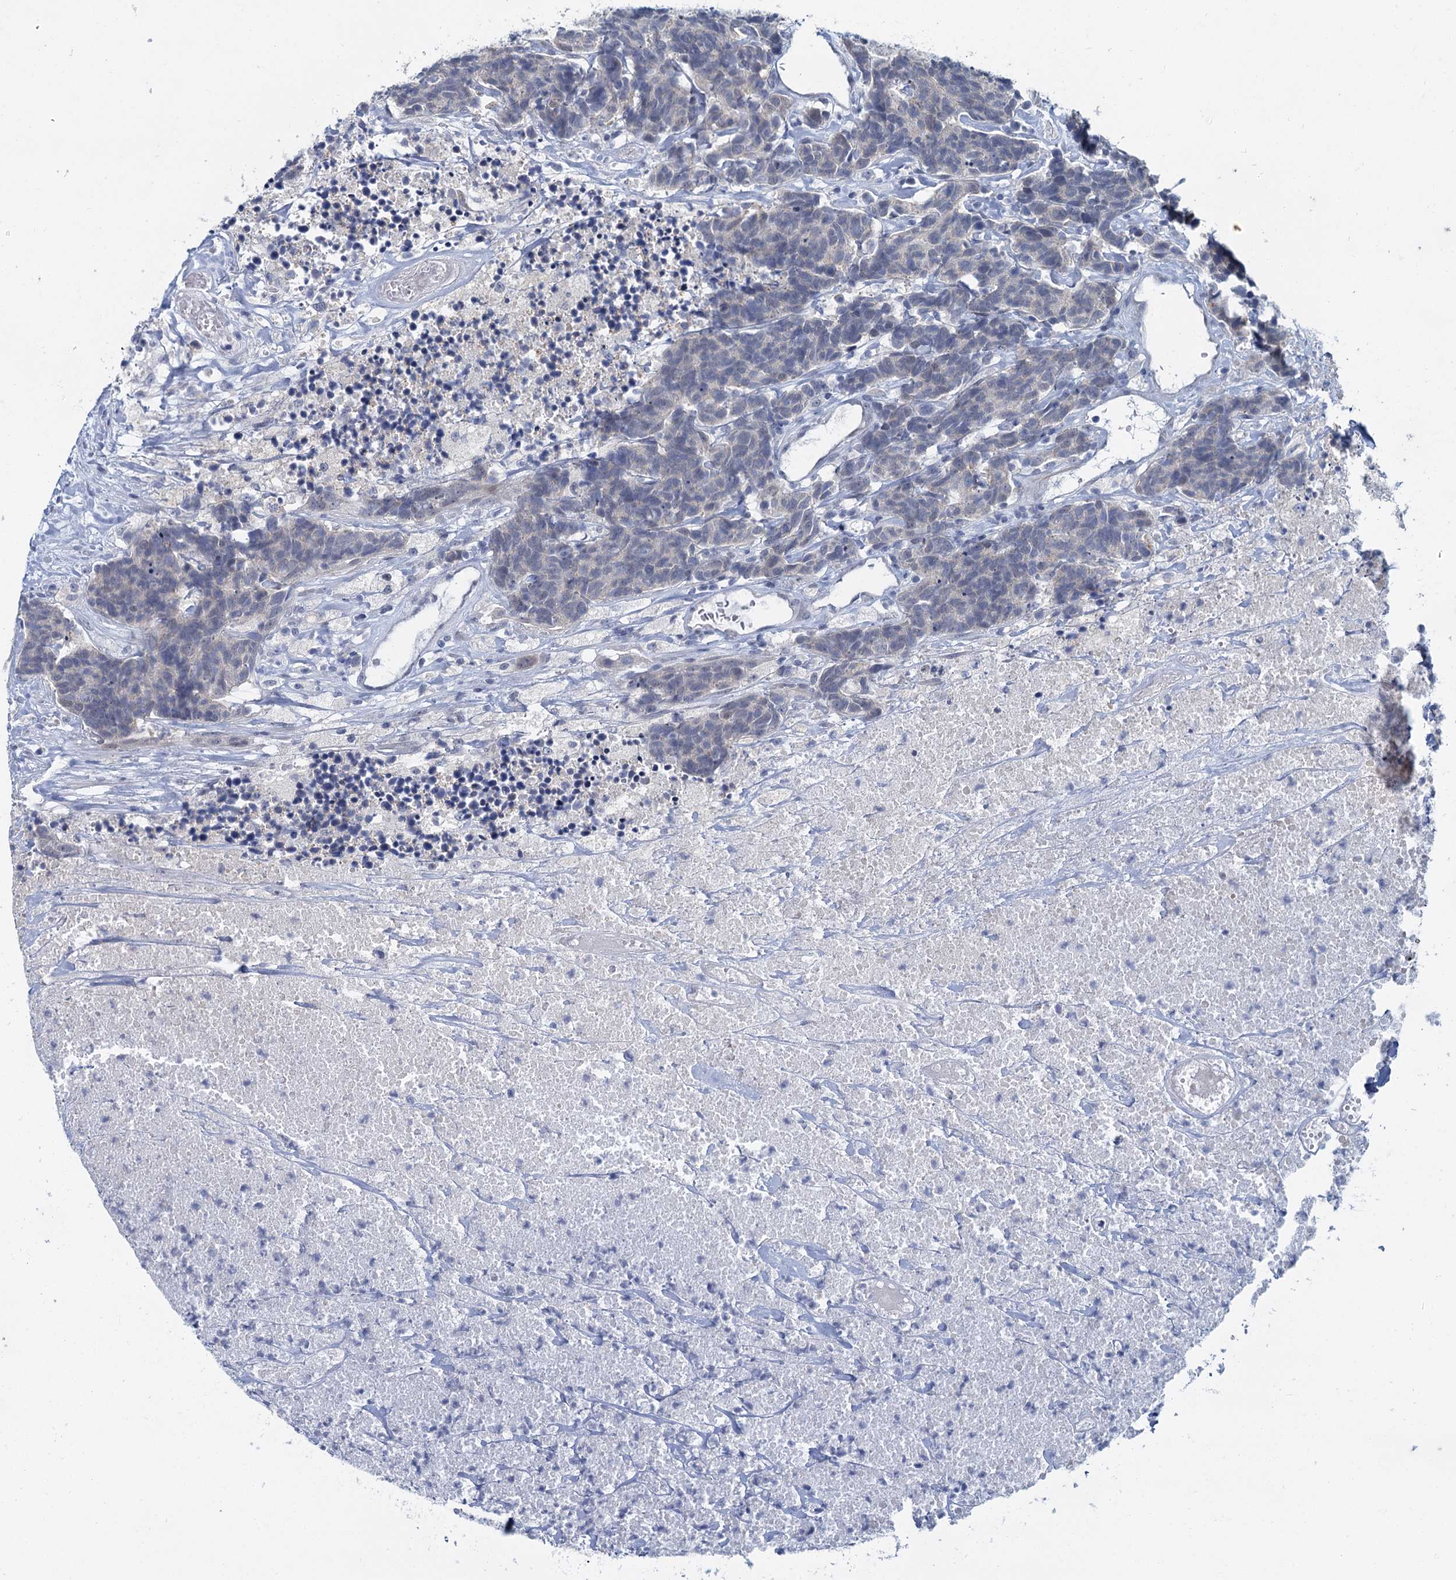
{"staining": {"intensity": "negative", "quantity": "none", "location": "none"}, "tissue": "carcinoid", "cell_type": "Tumor cells", "image_type": "cancer", "snomed": [{"axis": "morphology", "description": "Carcinoma, NOS"}, {"axis": "morphology", "description": "Carcinoid, malignant, NOS"}, {"axis": "topography", "description": "Urinary bladder"}], "caption": "Immunohistochemistry photomicrograph of carcinoid stained for a protein (brown), which reveals no expression in tumor cells. (Brightfield microscopy of DAB immunohistochemistry (IHC) at high magnification).", "gene": "ACRBP", "patient": {"sex": "male", "age": 57}}